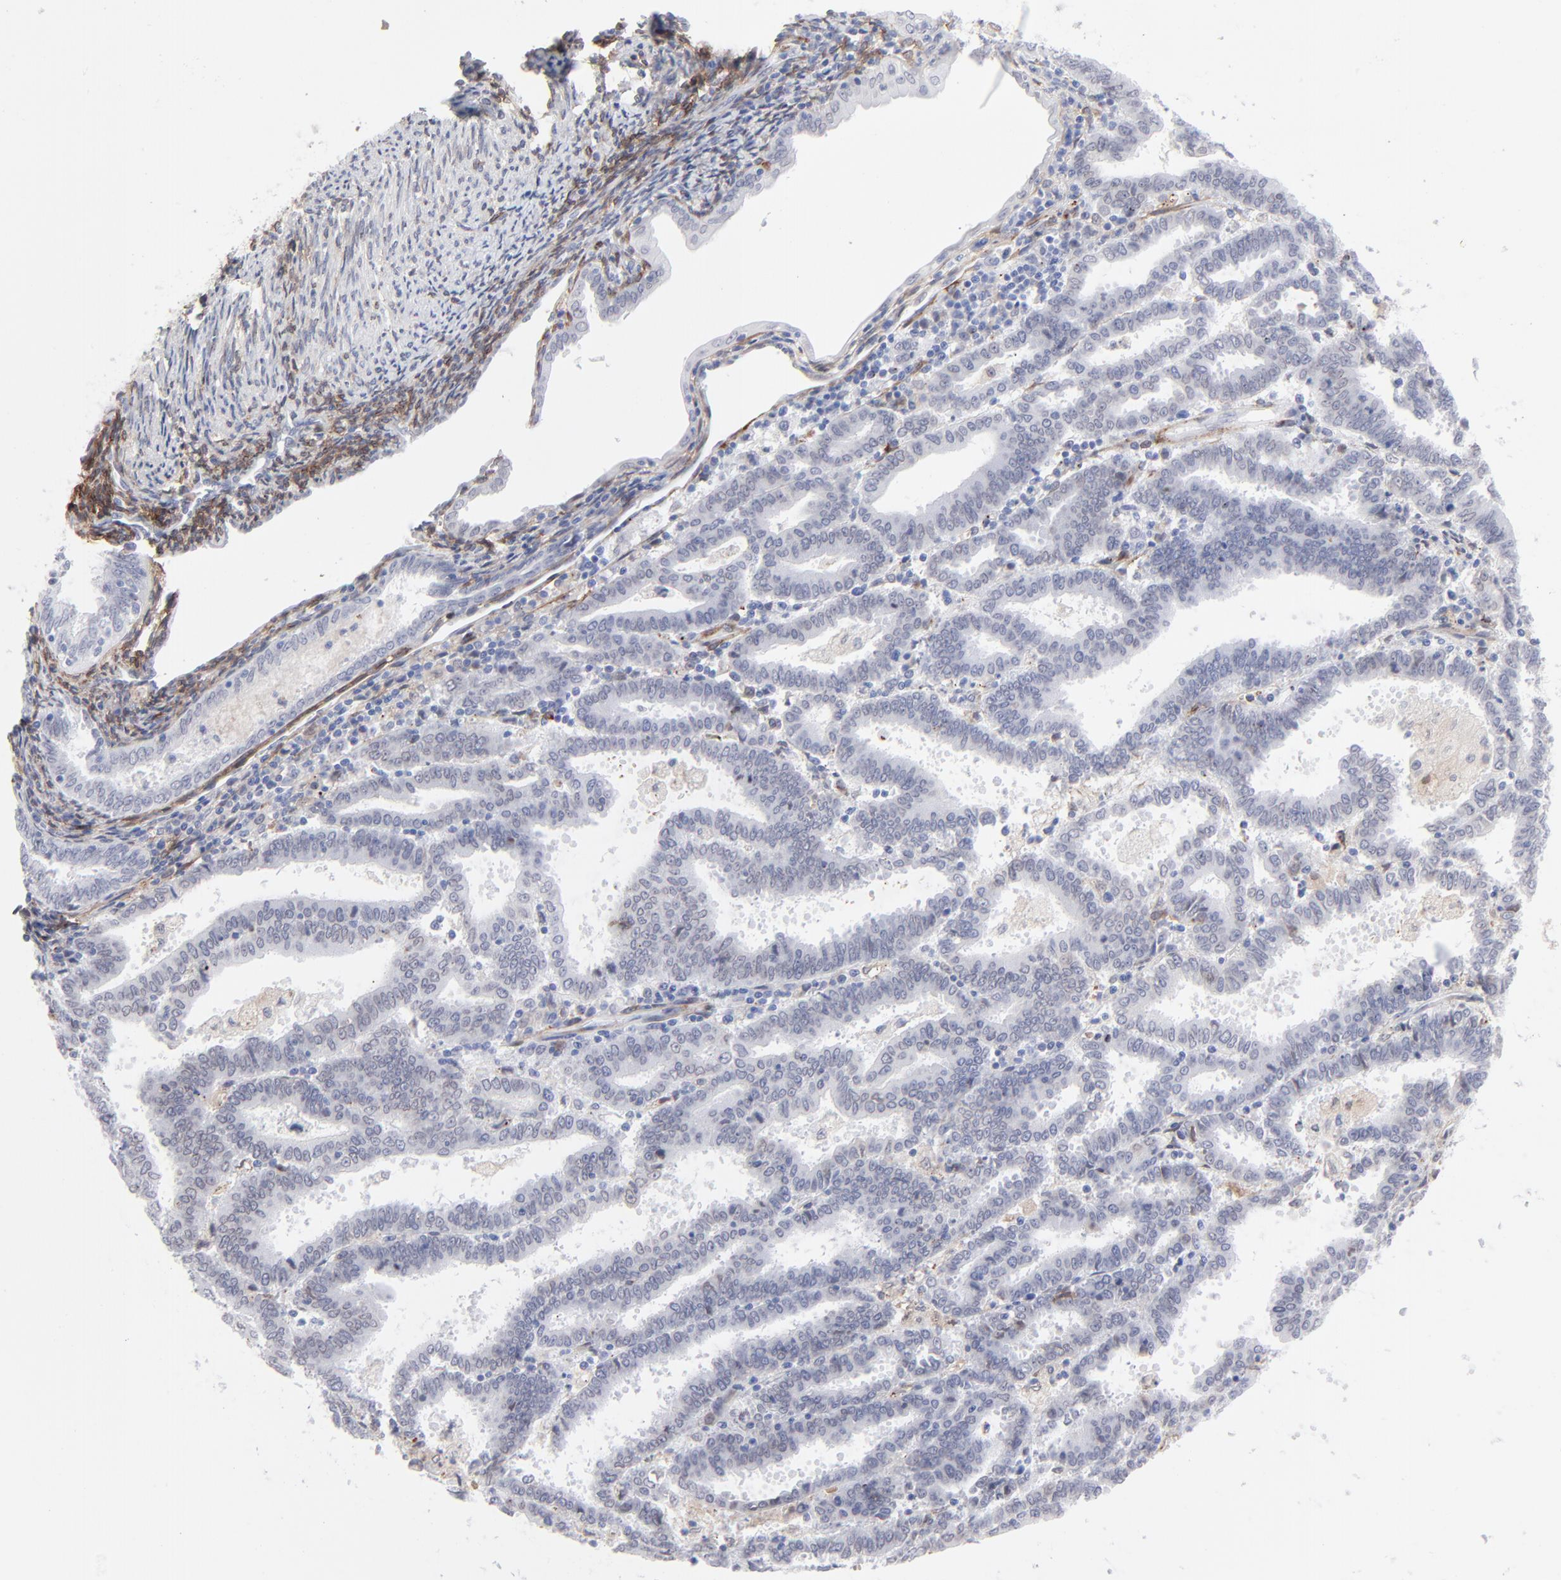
{"staining": {"intensity": "moderate", "quantity": "<25%", "location": "nuclear"}, "tissue": "endometrial cancer", "cell_type": "Tumor cells", "image_type": "cancer", "snomed": [{"axis": "morphology", "description": "Adenocarcinoma, NOS"}, {"axis": "topography", "description": "Uterus"}], "caption": "Immunohistochemistry of endometrial cancer displays low levels of moderate nuclear positivity in about <25% of tumor cells.", "gene": "PDGFRB", "patient": {"sex": "female", "age": 83}}